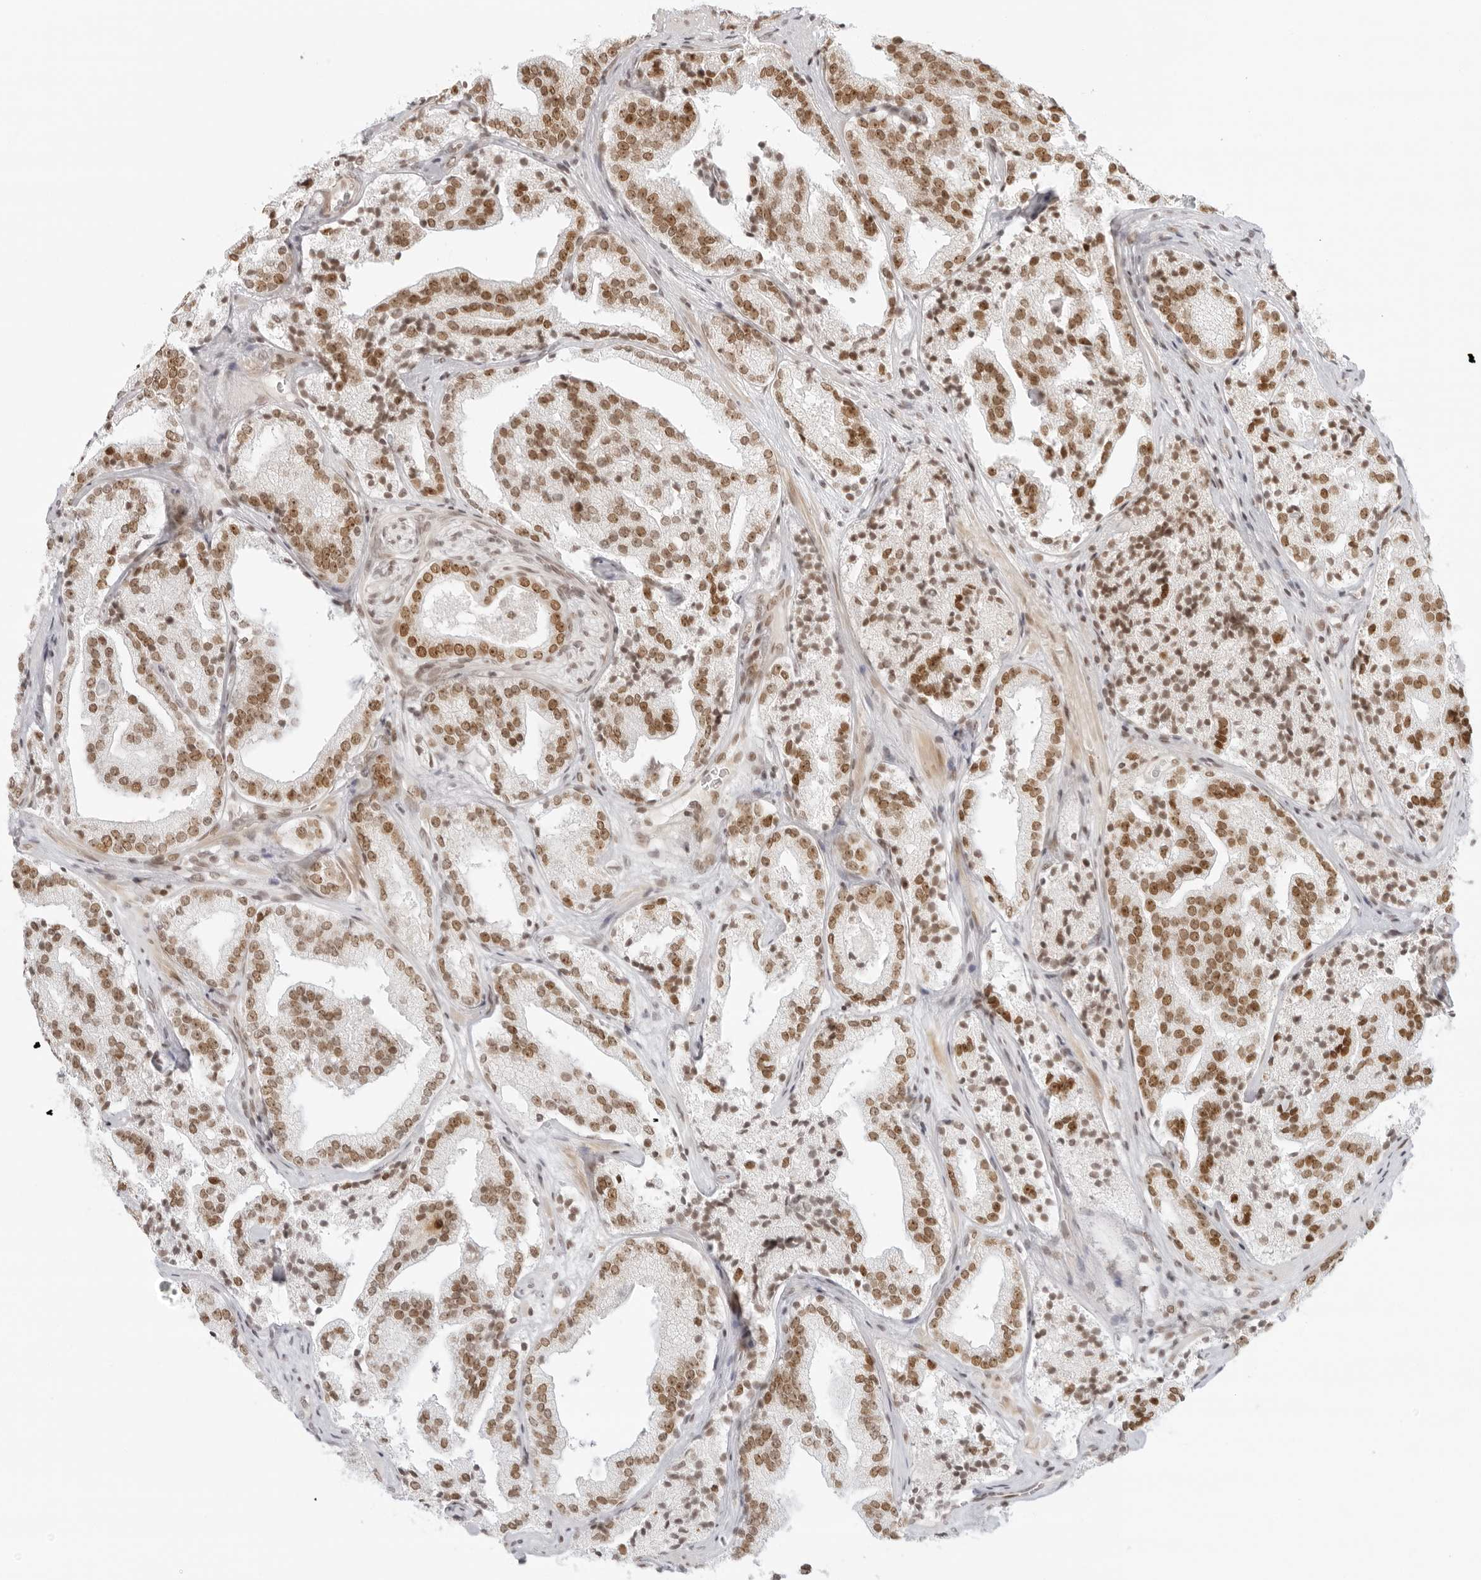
{"staining": {"intensity": "moderate", "quantity": ">75%", "location": "nuclear"}, "tissue": "prostate cancer", "cell_type": "Tumor cells", "image_type": "cancer", "snomed": [{"axis": "morphology", "description": "Adenocarcinoma, High grade"}, {"axis": "topography", "description": "Prostate"}], "caption": "DAB immunohistochemical staining of human prostate cancer displays moderate nuclear protein expression in approximately >75% of tumor cells. The protein is stained brown, and the nuclei are stained in blue (DAB IHC with brightfield microscopy, high magnification).", "gene": "RCC1", "patient": {"sex": "male", "age": 57}}